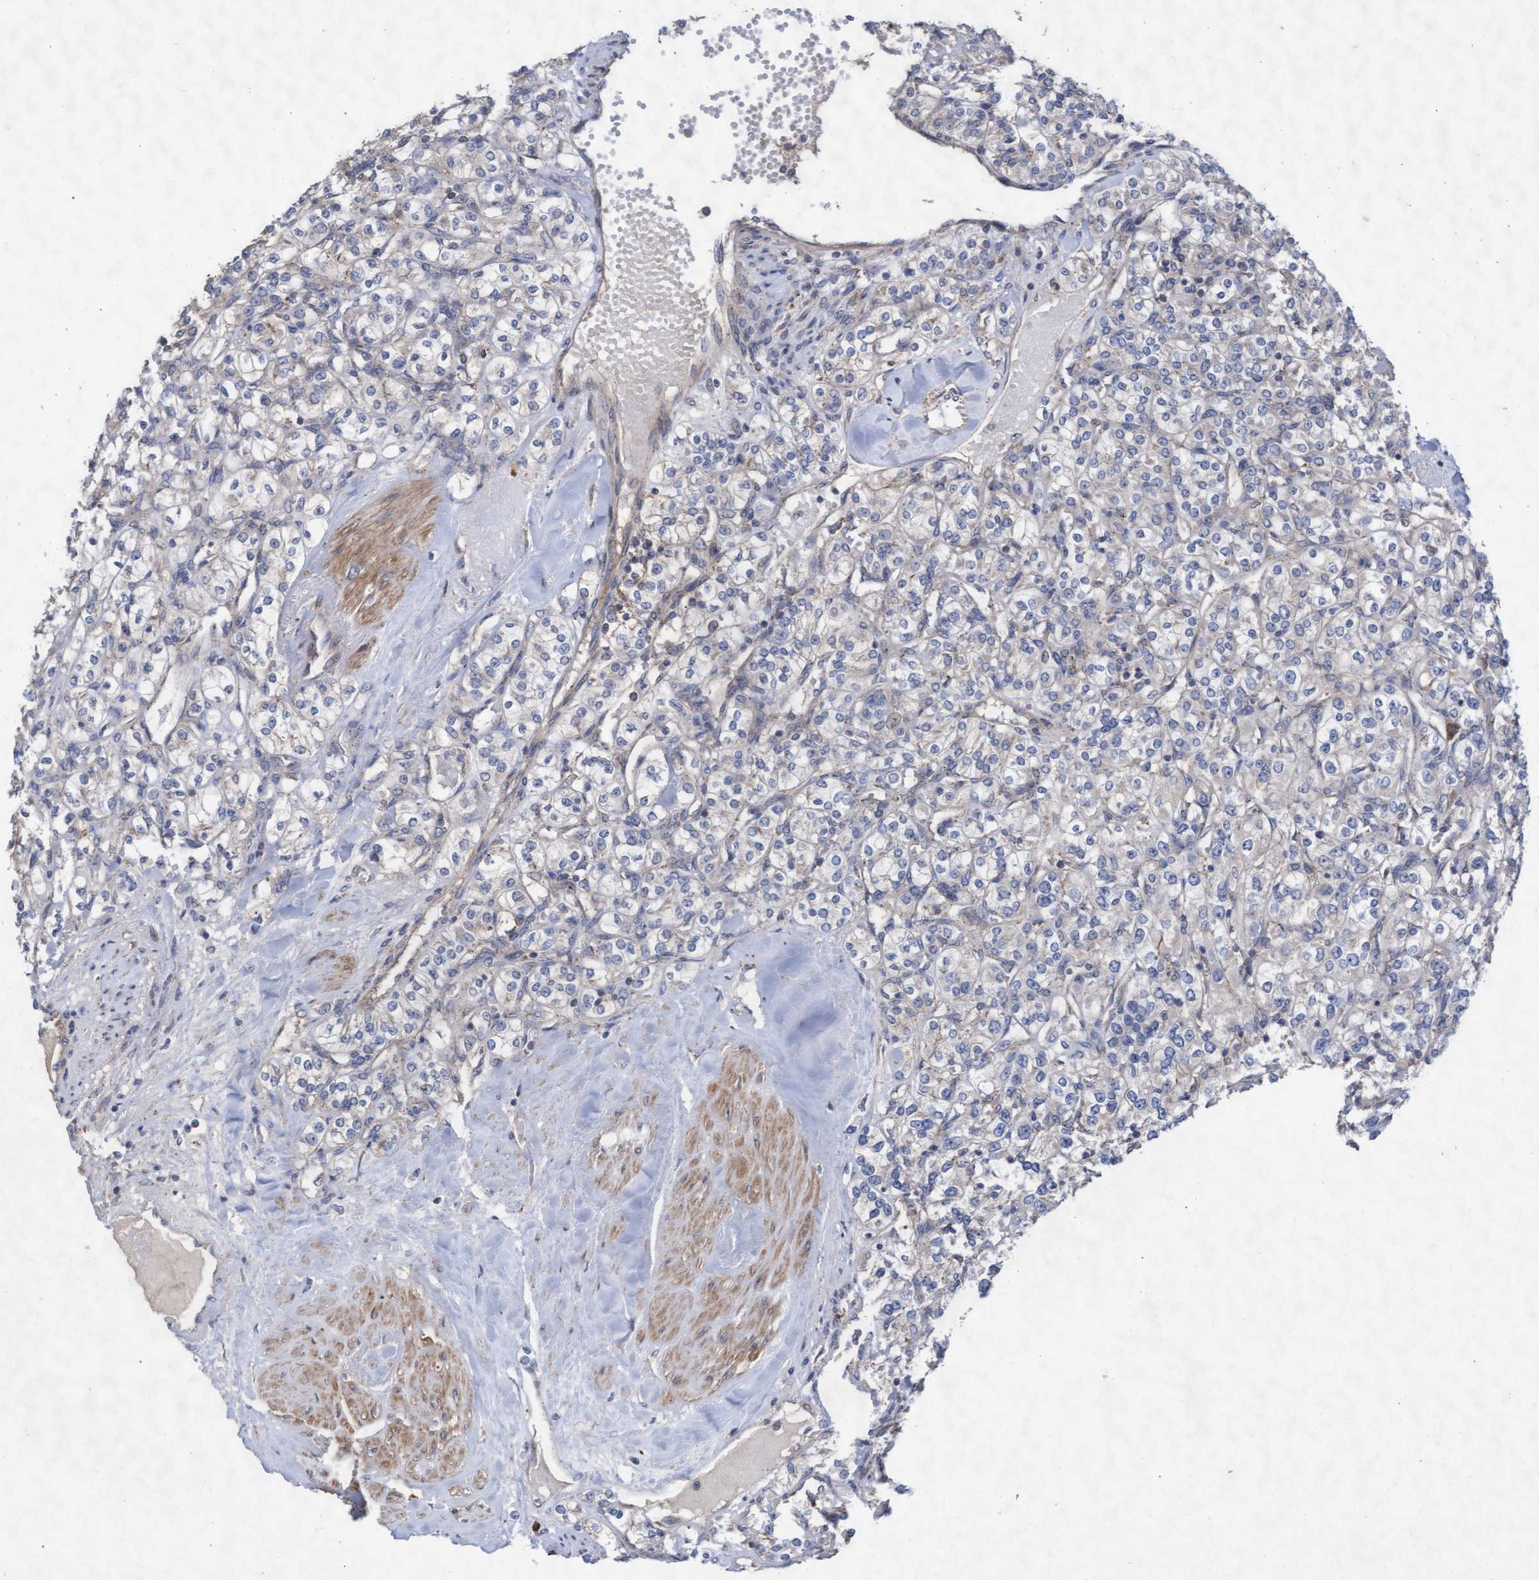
{"staining": {"intensity": "negative", "quantity": "none", "location": "none"}, "tissue": "renal cancer", "cell_type": "Tumor cells", "image_type": "cancer", "snomed": [{"axis": "morphology", "description": "Adenocarcinoma, NOS"}, {"axis": "topography", "description": "Kidney"}], "caption": "This image is of adenocarcinoma (renal) stained with IHC to label a protein in brown with the nuclei are counter-stained blue. There is no staining in tumor cells.", "gene": "ABCF2", "patient": {"sex": "male", "age": 77}}